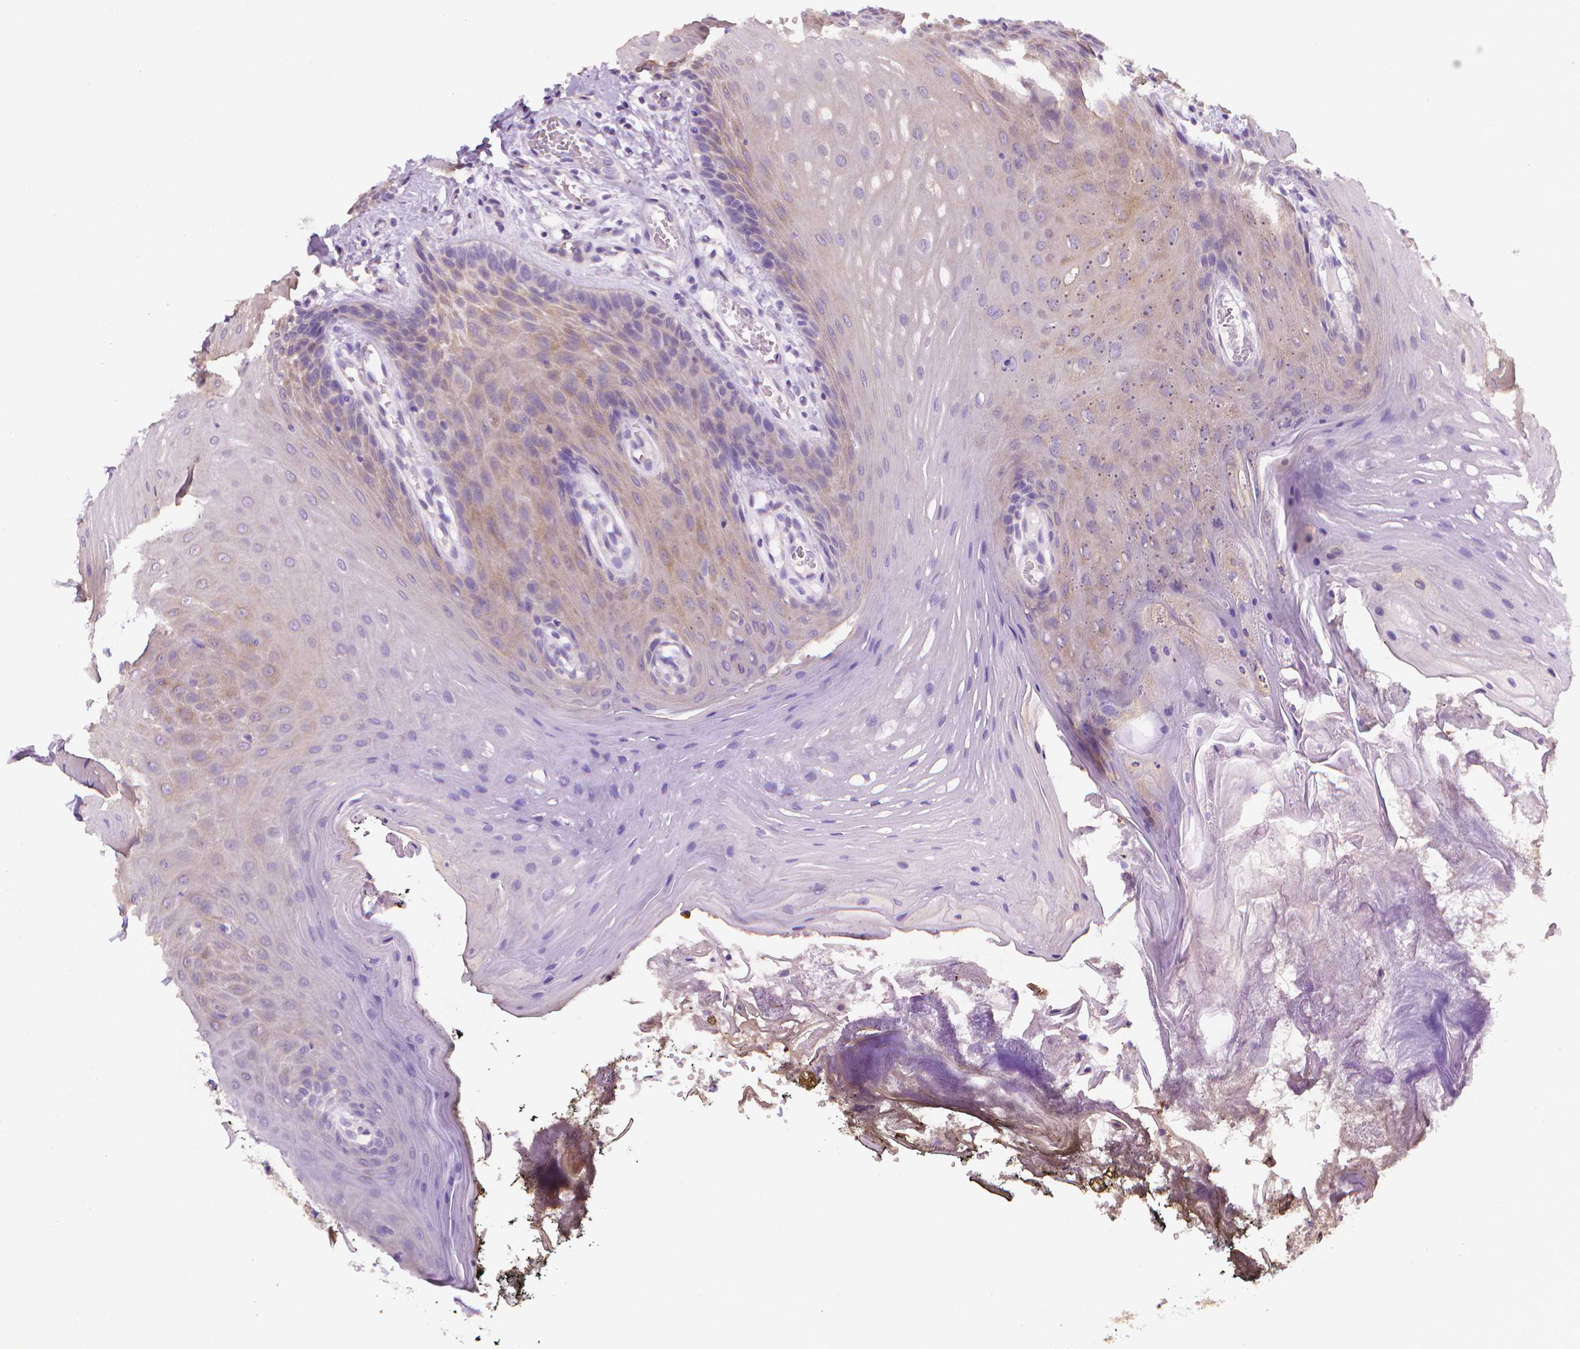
{"staining": {"intensity": "weak", "quantity": "<25%", "location": "cytoplasmic/membranous"}, "tissue": "oral mucosa", "cell_type": "Squamous epithelial cells", "image_type": "normal", "snomed": [{"axis": "morphology", "description": "Normal tissue, NOS"}, {"axis": "topography", "description": "Oral tissue"}], "caption": "Squamous epithelial cells show no significant expression in normal oral mucosa. (IHC, brightfield microscopy, high magnification).", "gene": "FASN", "patient": {"sex": "male", "age": 9}}